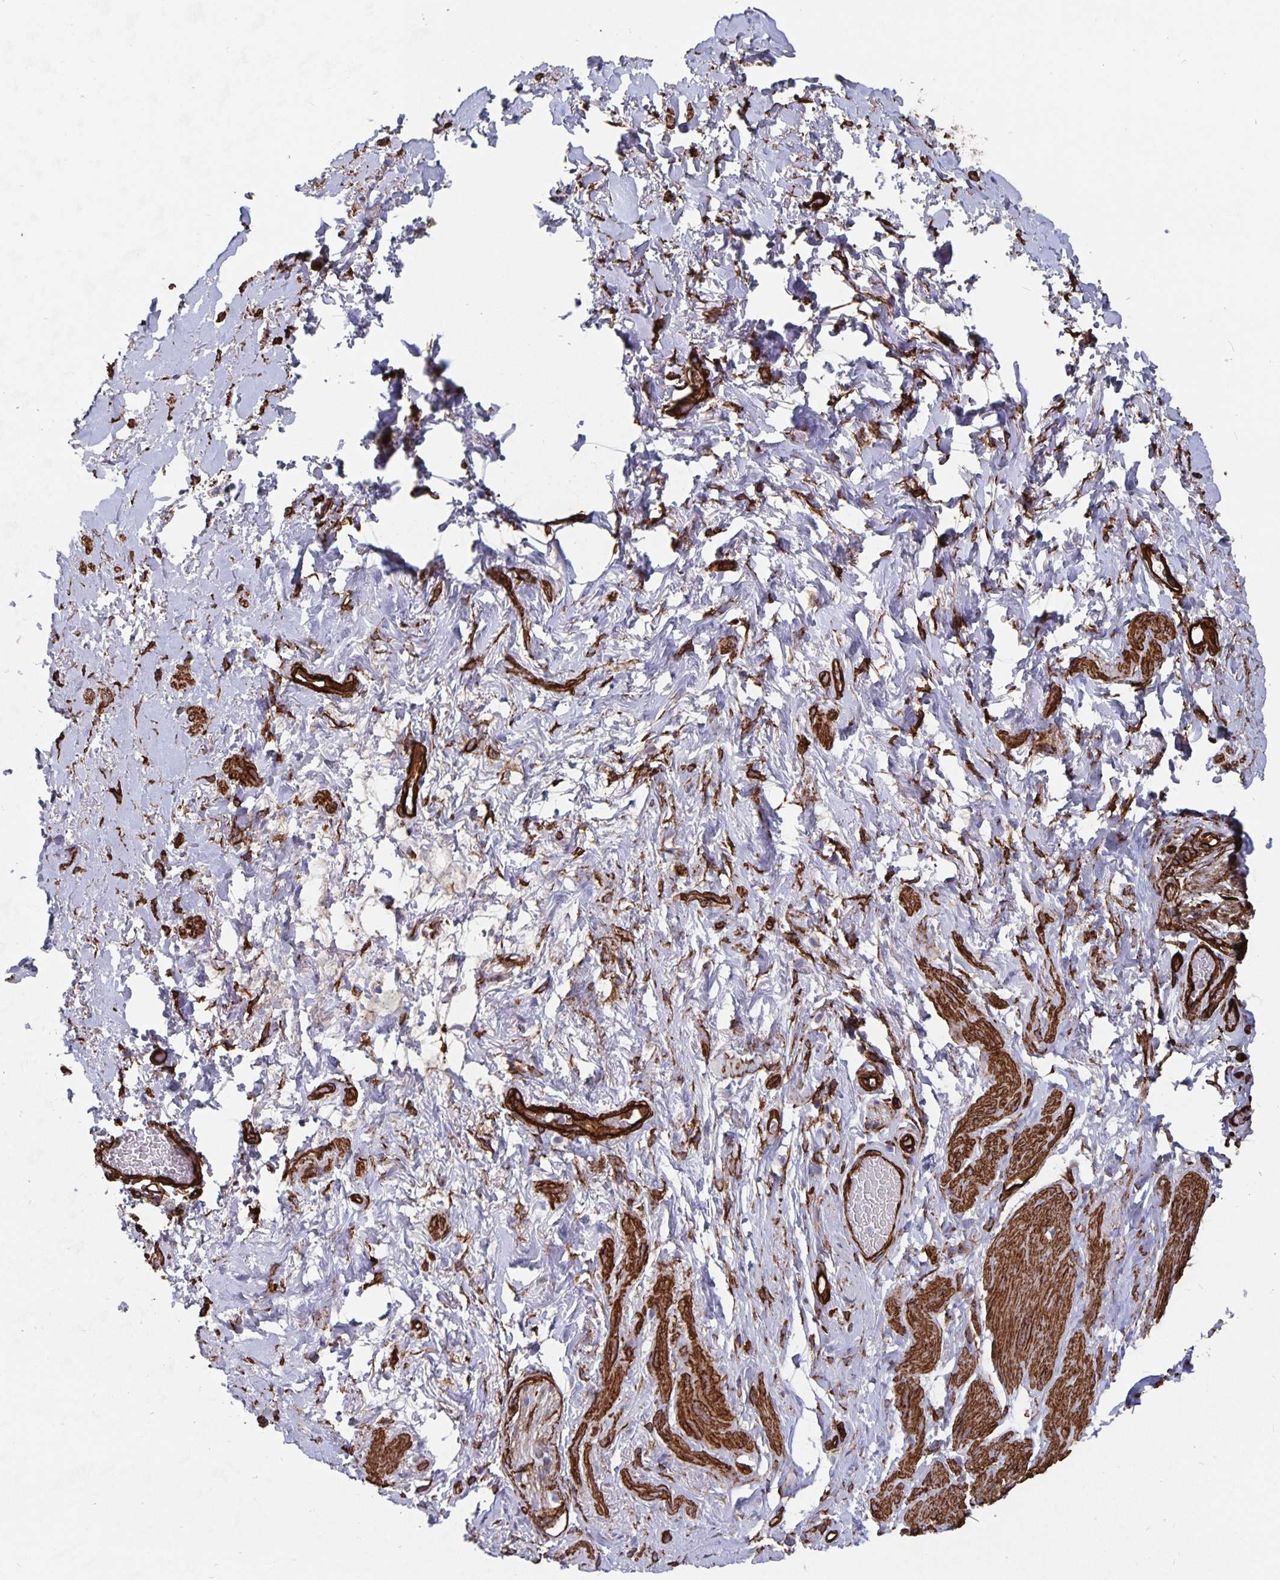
{"staining": {"intensity": "strong", "quantity": ">75%", "location": "cytoplasmic/membranous"}, "tissue": "adipose tissue", "cell_type": "Adipocytes", "image_type": "normal", "snomed": [{"axis": "morphology", "description": "Normal tissue, NOS"}, {"axis": "topography", "description": "Vagina"}, {"axis": "topography", "description": "Peripheral nerve tissue"}], "caption": "The photomicrograph displays a brown stain indicating the presence of a protein in the cytoplasmic/membranous of adipocytes in adipose tissue. (Stains: DAB in brown, nuclei in blue, Microscopy: brightfield microscopy at high magnification).", "gene": "DCHS2", "patient": {"sex": "female", "age": 71}}